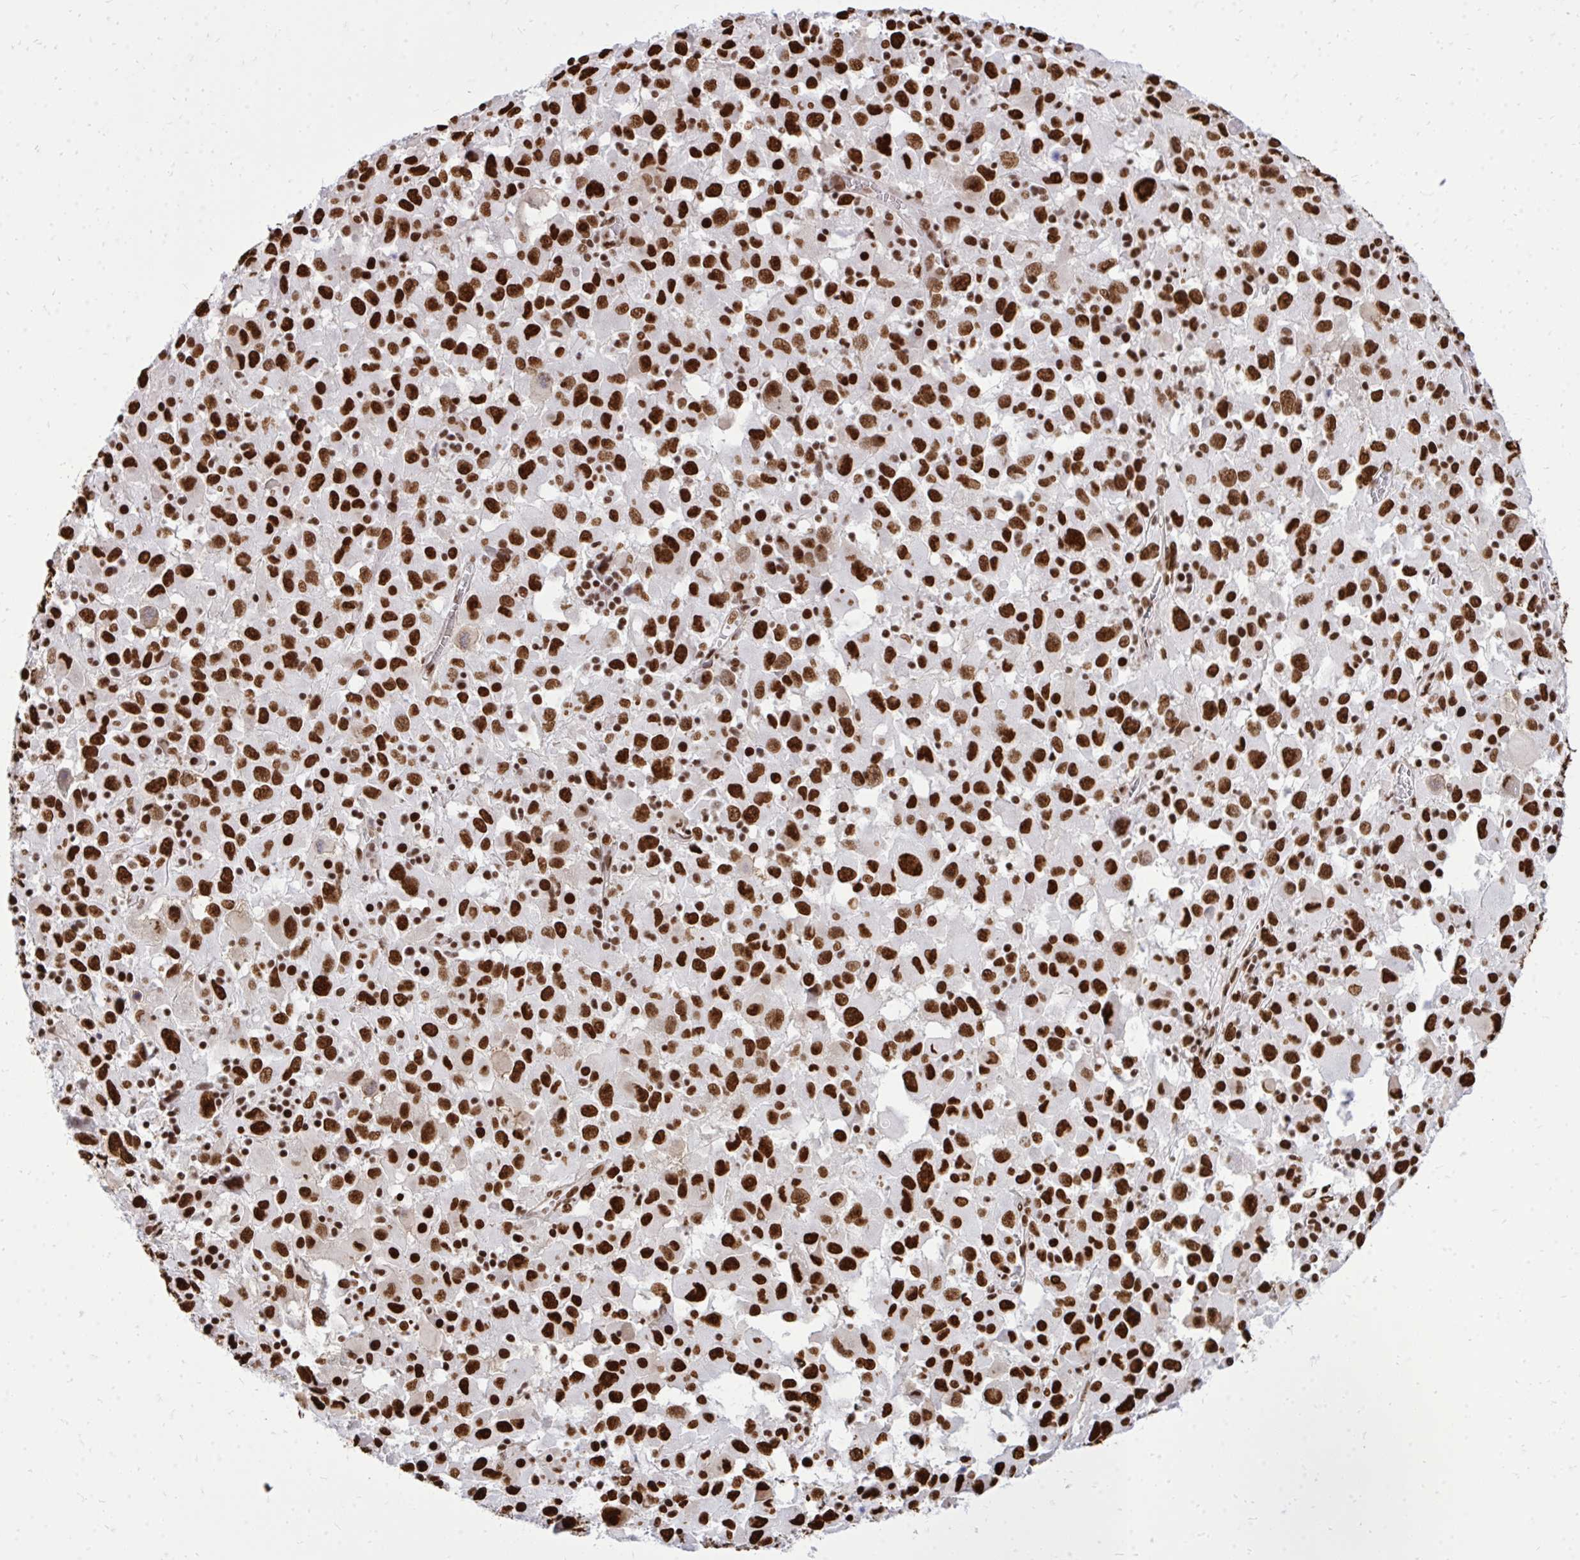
{"staining": {"intensity": "strong", "quantity": ">75%", "location": "nuclear"}, "tissue": "melanoma", "cell_type": "Tumor cells", "image_type": "cancer", "snomed": [{"axis": "morphology", "description": "Malignant melanoma, Metastatic site"}, {"axis": "topography", "description": "Soft tissue"}], "caption": "There is high levels of strong nuclear staining in tumor cells of malignant melanoma (metastatic site), as demonstrated by immunohistochemical staining (brown color).", "gene": "TBL1Y", "patient": {"sex": "male", "age": 50}}